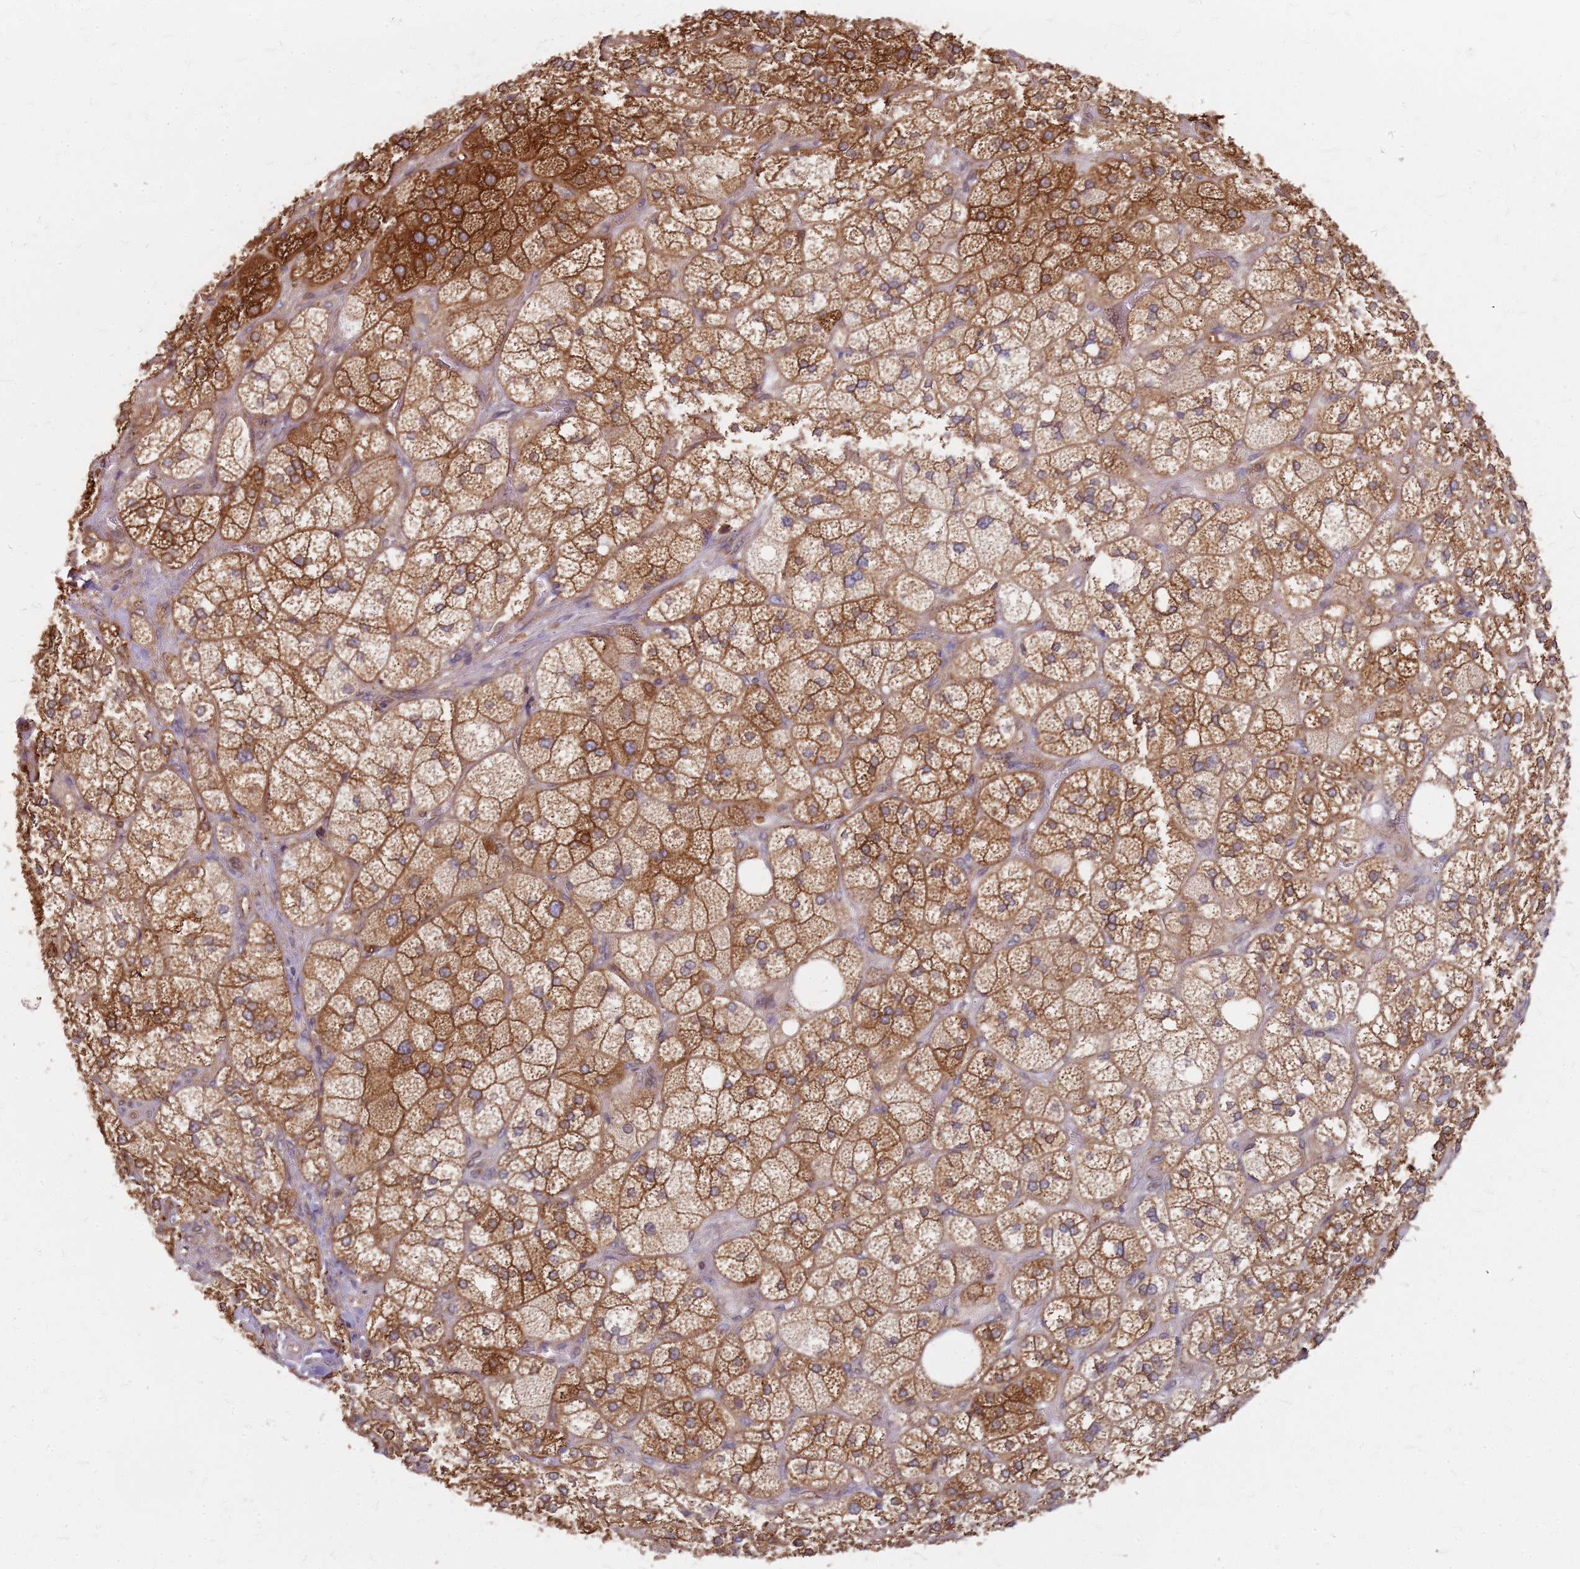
{"staining": {"intensity": "strong", "quantity": ">75%", "location": "cytoplasmic/membranous"}, "tissue": "adrenal gland", "cell_type": "Glandular cells", "image_type": "normal", "snomed": [{"axis": "morphology", "description": "Normal tissue, NOS"}, {"axis": "topography", "description": "Adrenal gland"}], "caption": "Glandular cells exhibit high levels of strong cytoplasmic/membranous positivity in approximately >75% of cells in normal human adrenal gland. (Brightfield microscopy of DAB IHC at high magnification).", "gene": "HDX", "patient": {"sex": "male", "age": 61}}